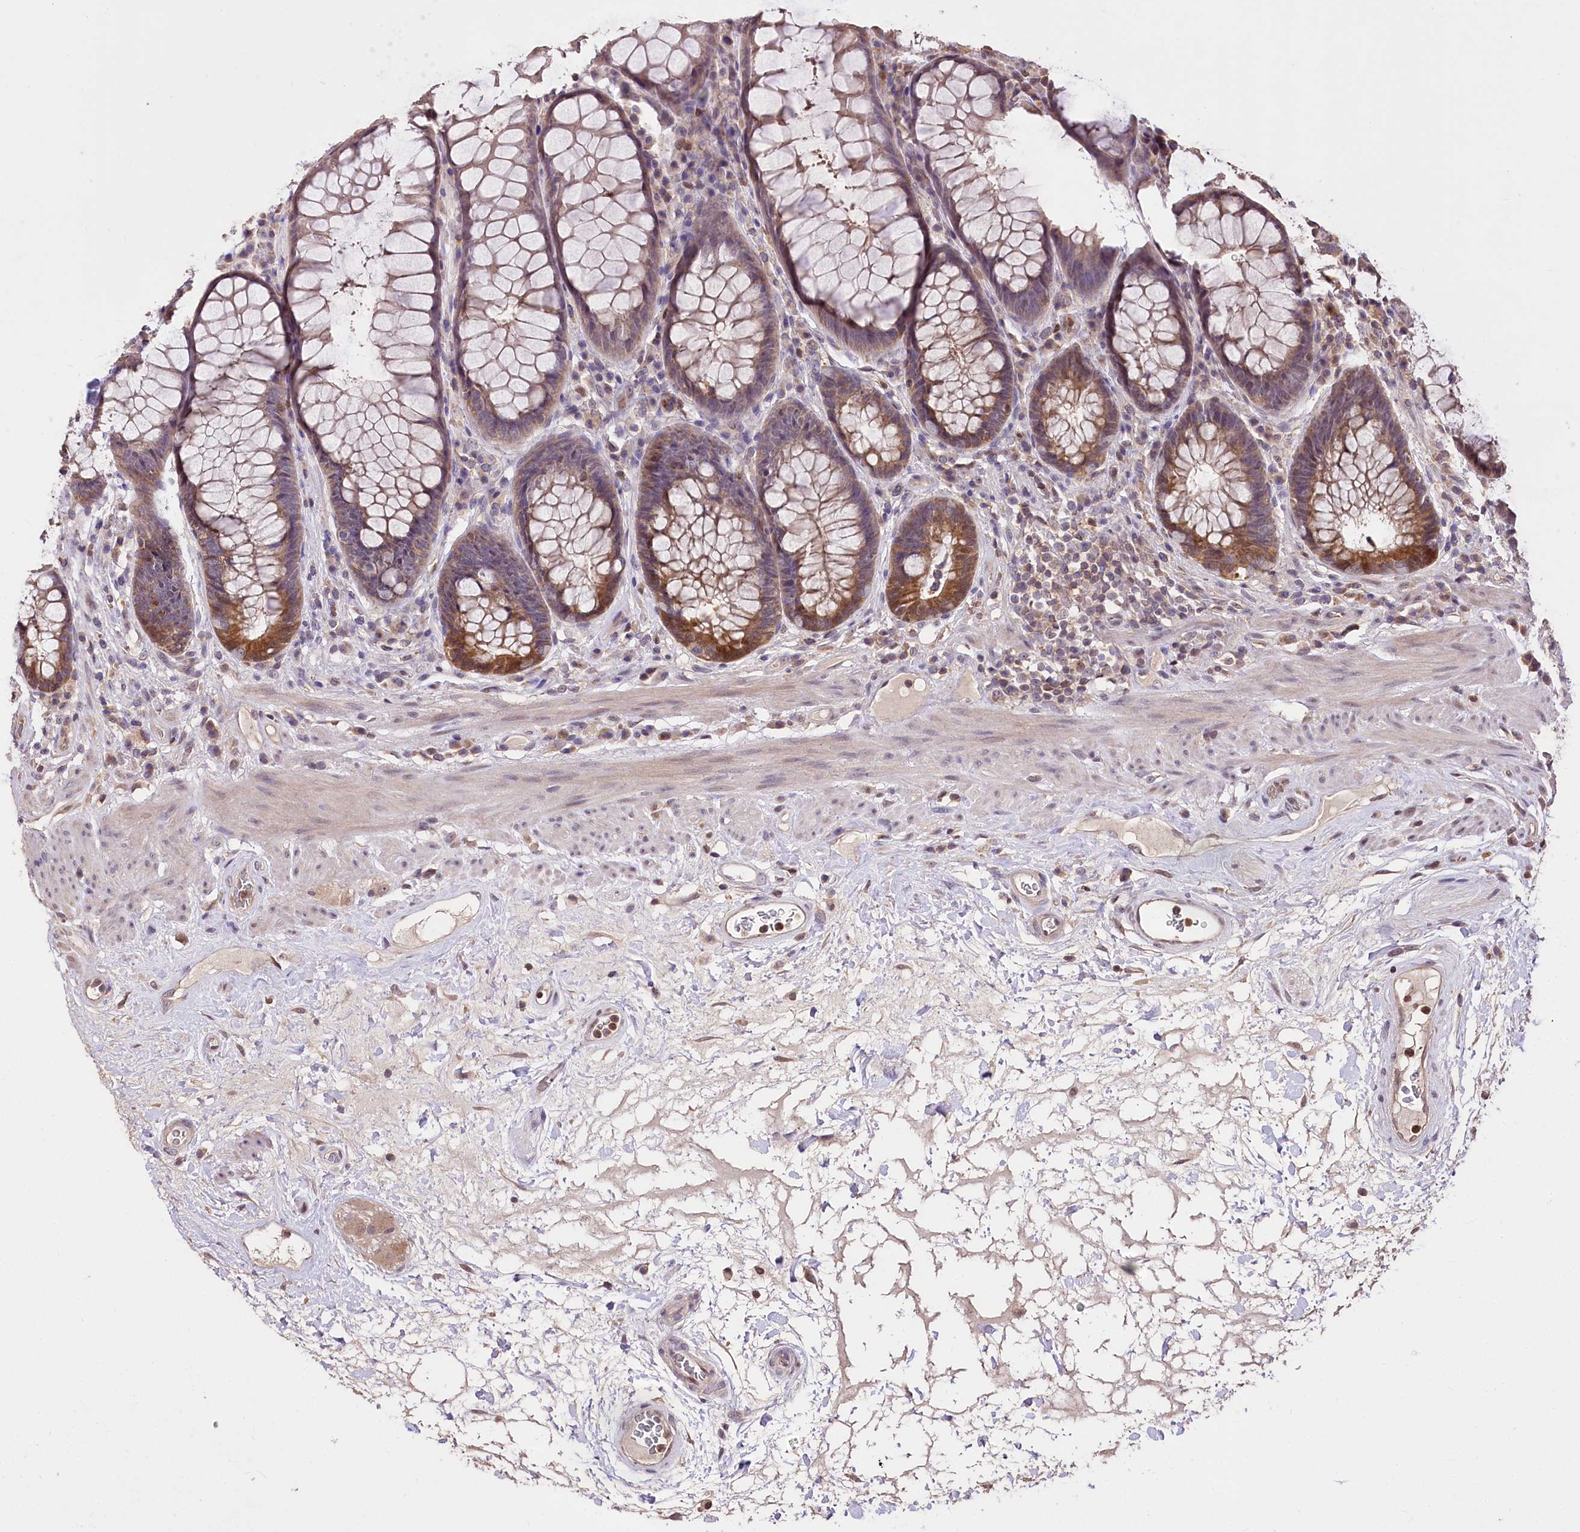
{"staining": {"intensity": "moderate", "quantity": "25%-75%", "location": "cytoplasmic/membranous"}, "tissue": "rectum", "cell_type": "Glandular cells", "image_type": "normal", "snomed": [{"axis": "morphology", "description": "Normal tissue, NOS"}, {"axis": "topography", "description": "Rectum"}], "caption": "Immunohistochemical staining of normal rectum displays 25%-75% levels of moderate cytoplasmic/membranous protein staining in approximately 25%-75% of glandular cells. The staining was performed using DAB (3,3'-diaminobenzidine) to visualize the protein expression in brown, while the nuclei were stained in blue with hematoxylin (Magnification: 20x).", "gene": "SERGEF", "patient": {"sex": "male", "age": 64}}